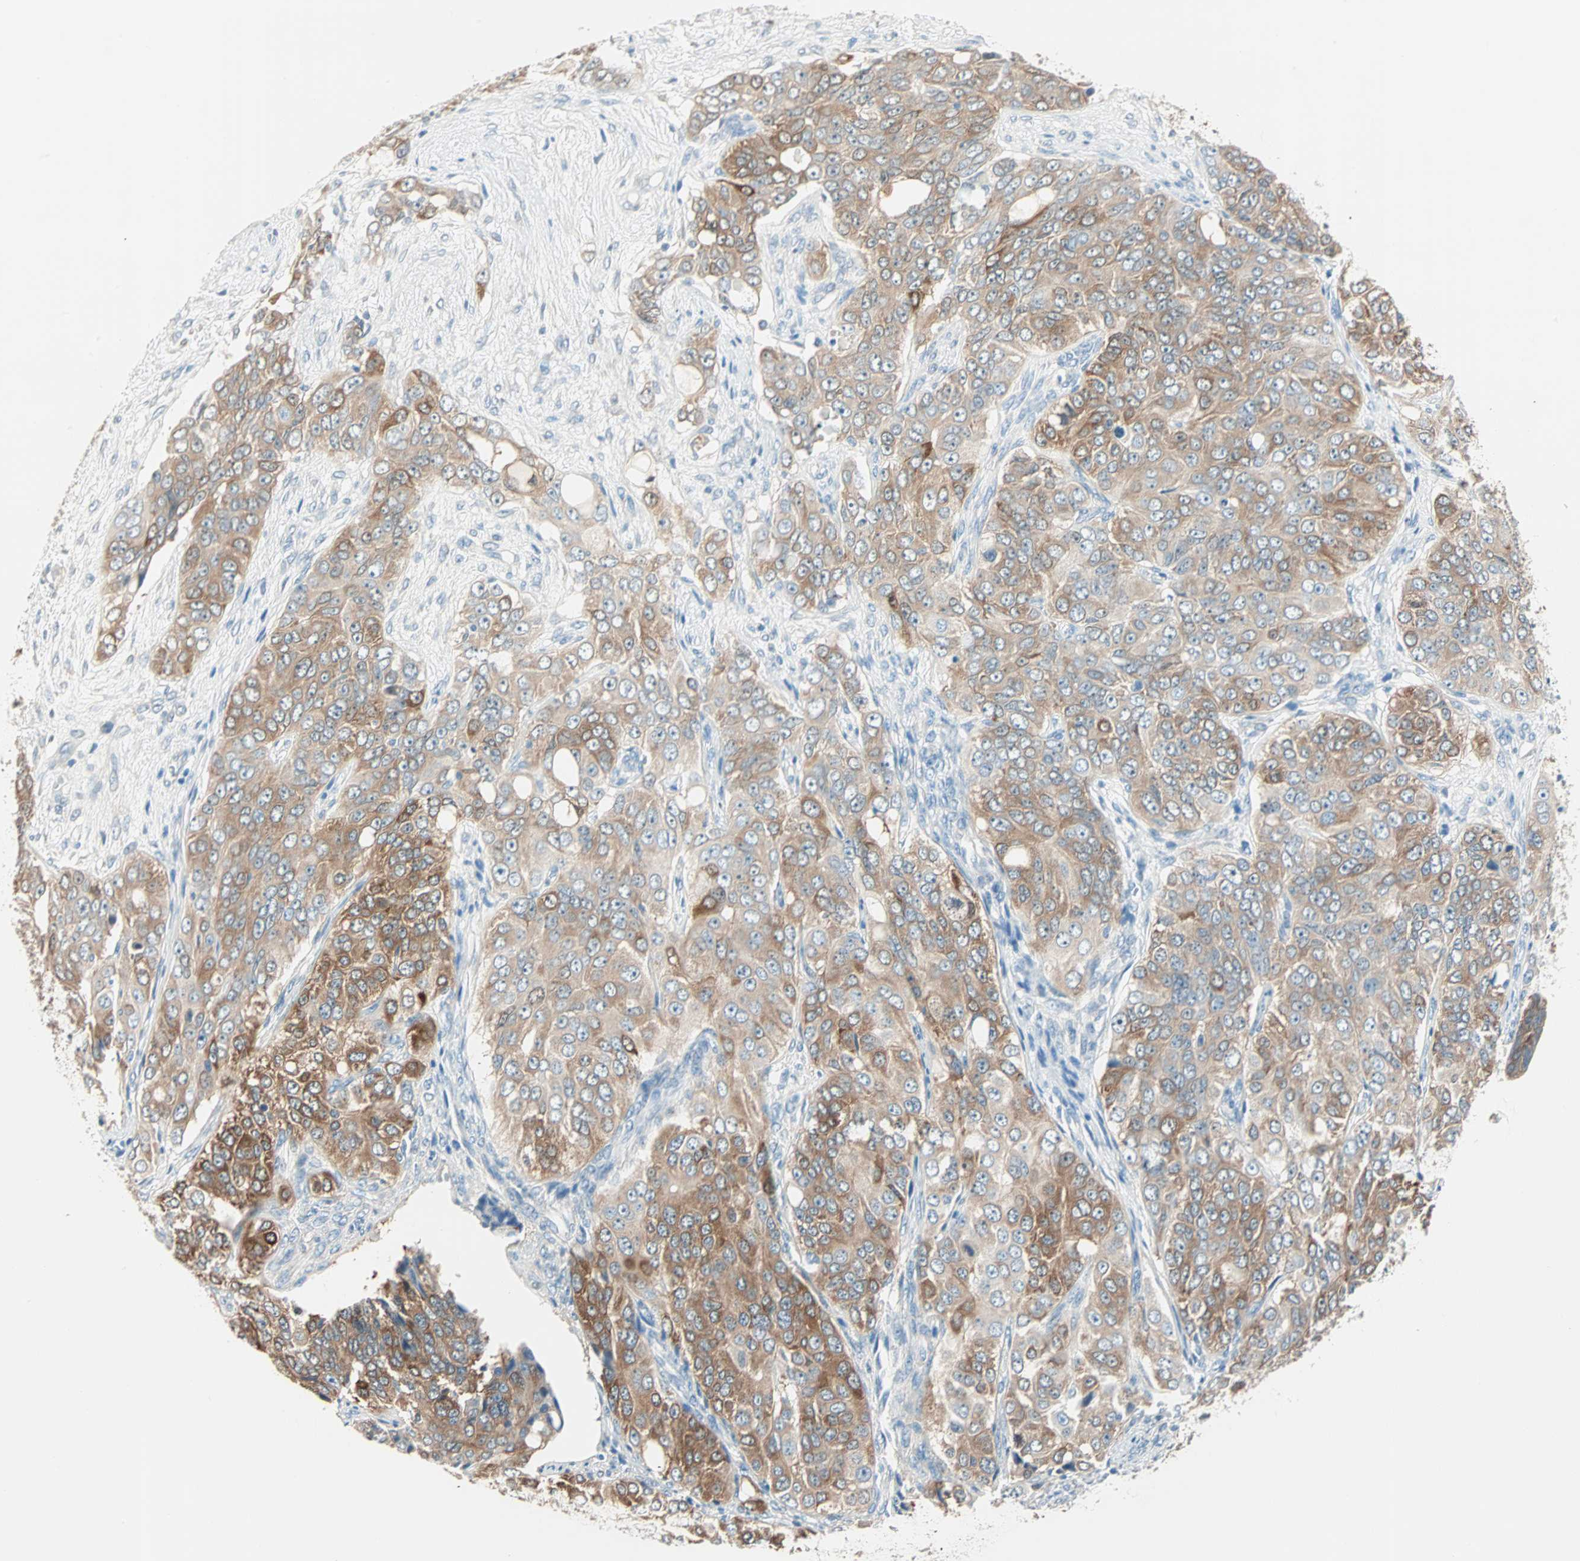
{"staining": {"intensity": "moderate", "quantity": ">75%", "location": "cytoplasmic/membranous"}, "tissue": "ovarian cancer", "cell_type": "Tumor cells", "image_type": "cancer", "snomed": [{"axis": "morphology", "description": "Carcinoma, endometroid"}, {"axis": "topography", "description": "Ovary"}], "caption": "Immunohistochemical staining of ovarian cancer (endometroid carcinoma) exhibits medium levels of moderate cytoplasmic/membranous protein positivity in approximately >75% of tumor cells.", "gene": "ATF6", "patient": {"sex": "female", "age": 51}}